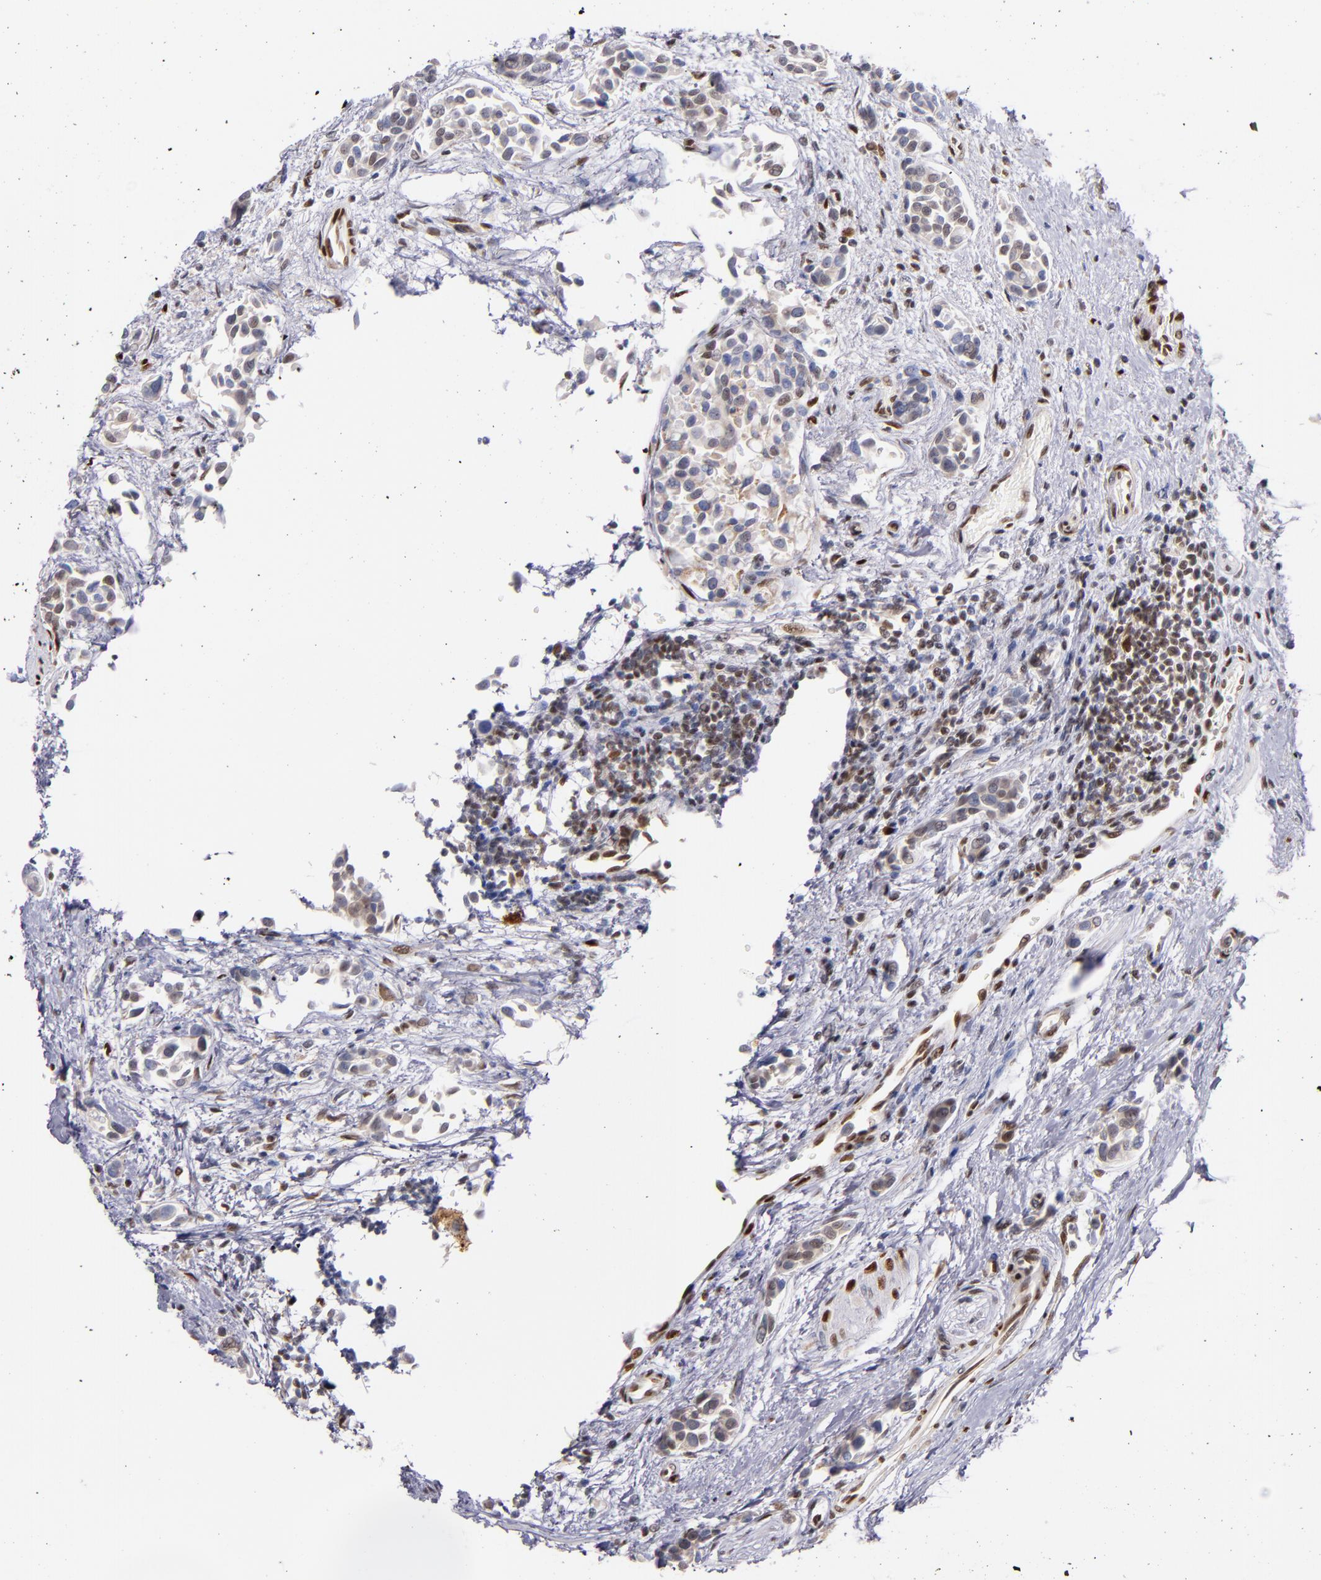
{"staining": {"intensity": "weak", "quantity": "<25%", "location": "nuclear"}, "tissue": "urothelial cancer", "cell_type": "Tumor cells", "image_type": "cancer", "snomed": [{"axis": "morphology", "description": "Urothelial carcinoma, High grade"}, {"axis": "topography", "description": "Urinary bladder"}], "caption": "Tumor cells show no significant staining in urothelial cancer.", "gene": "SRF", "patient": {"sex": "male", "age": 78}}